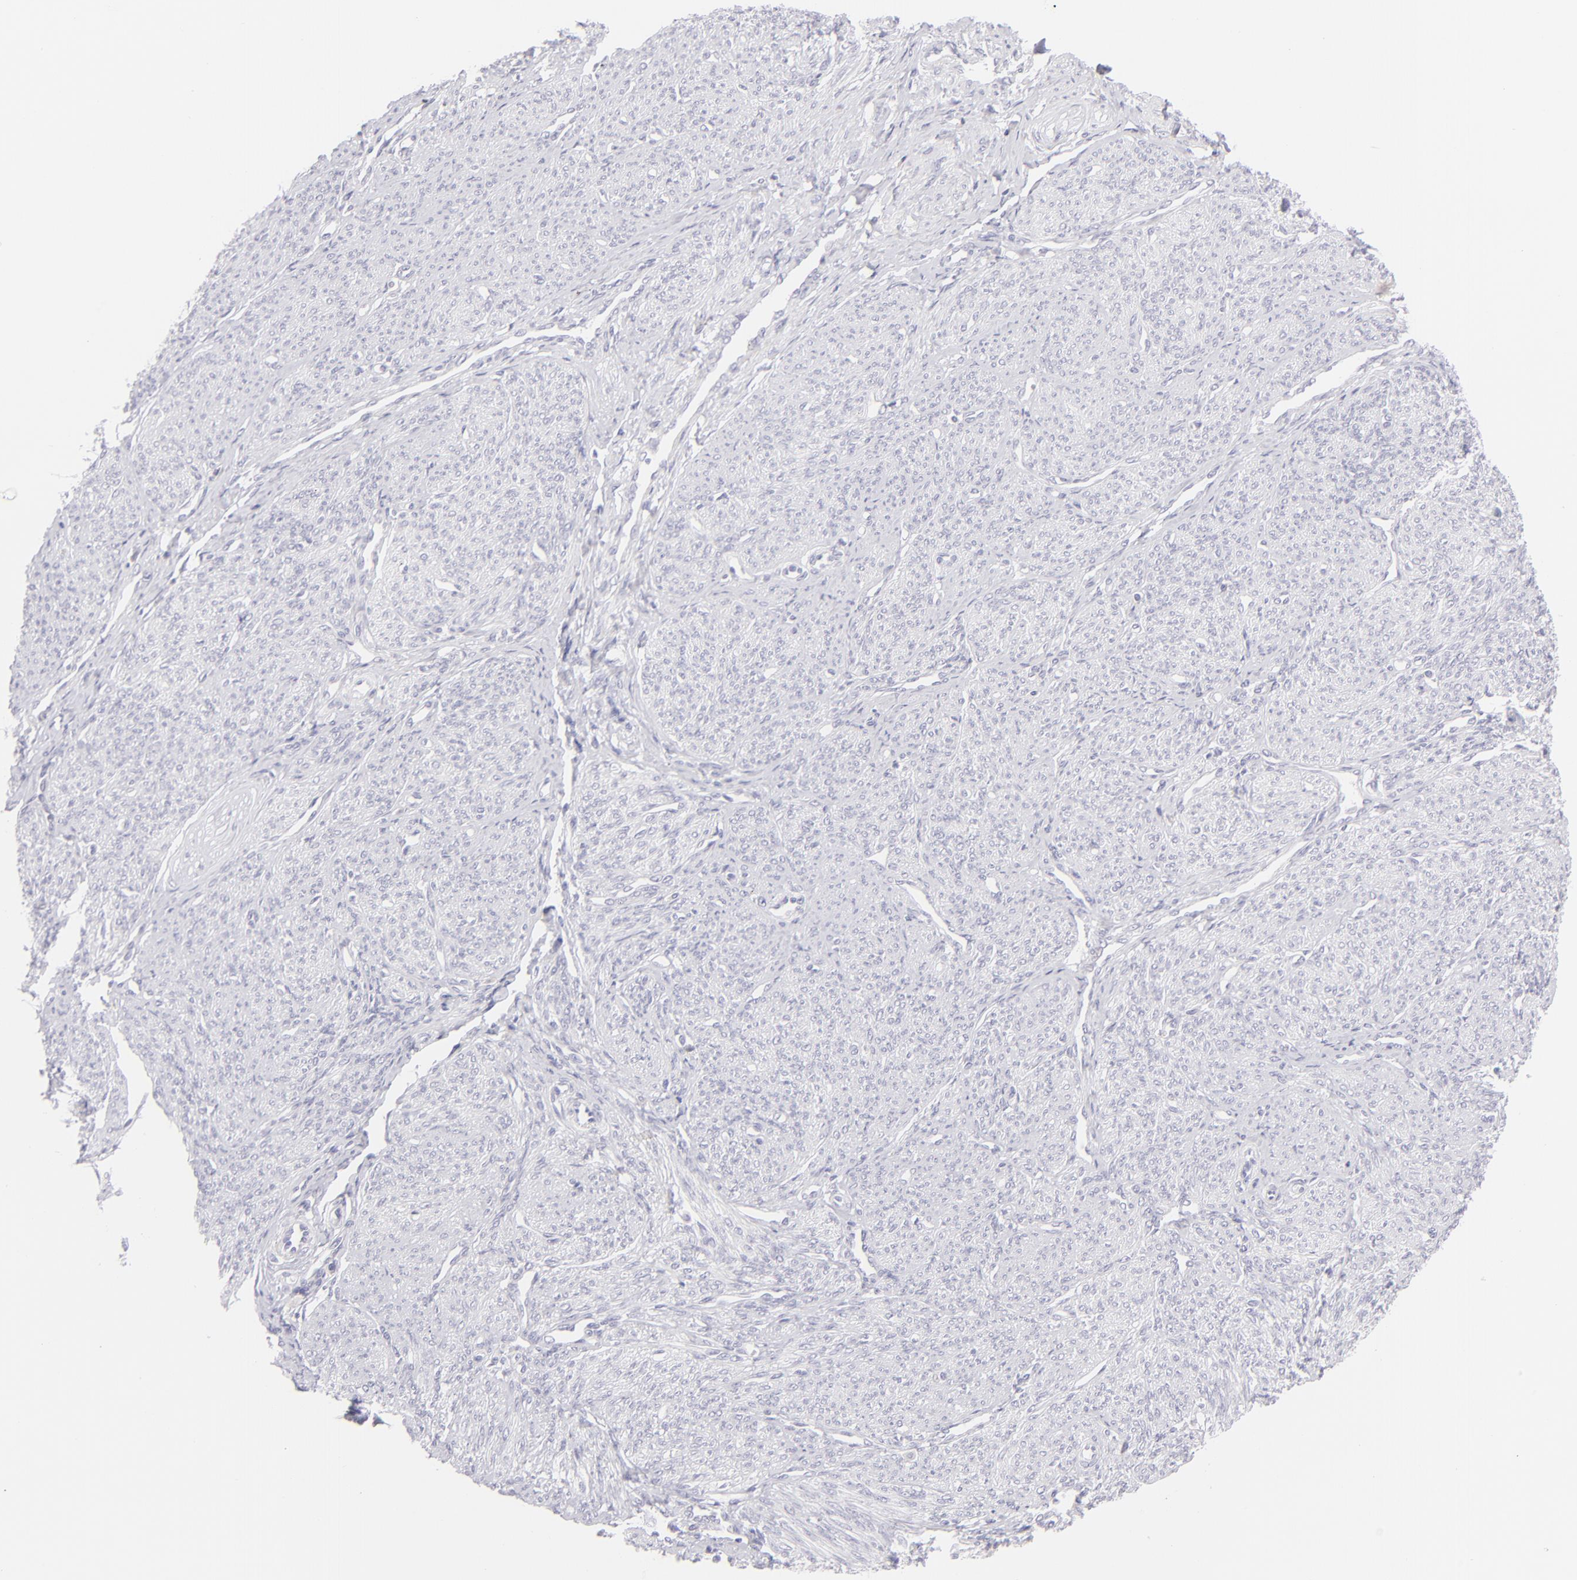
{"staining": {"intensity": "negative", "quantity": "none", "location": "none"}, "tissue": "smooth muscle", "cell_type": "Smooth muscle cells", "image_type": "normal", "snomed": [{"axis": "morphology", "description": "Normal tissue, NOS"}, {"axis": "topography", "description": "Cervix"}, {"axis": "topography", "description": "Endometrium"}], "caption": "IHC of unremarkable human smooth muscle displays no staining in smooth muscle cells. (Brightfield microscopy of DAB IHC at high magnification).", "gene": "CLDN4", "patient": {"sex": "female", "age": 65}}